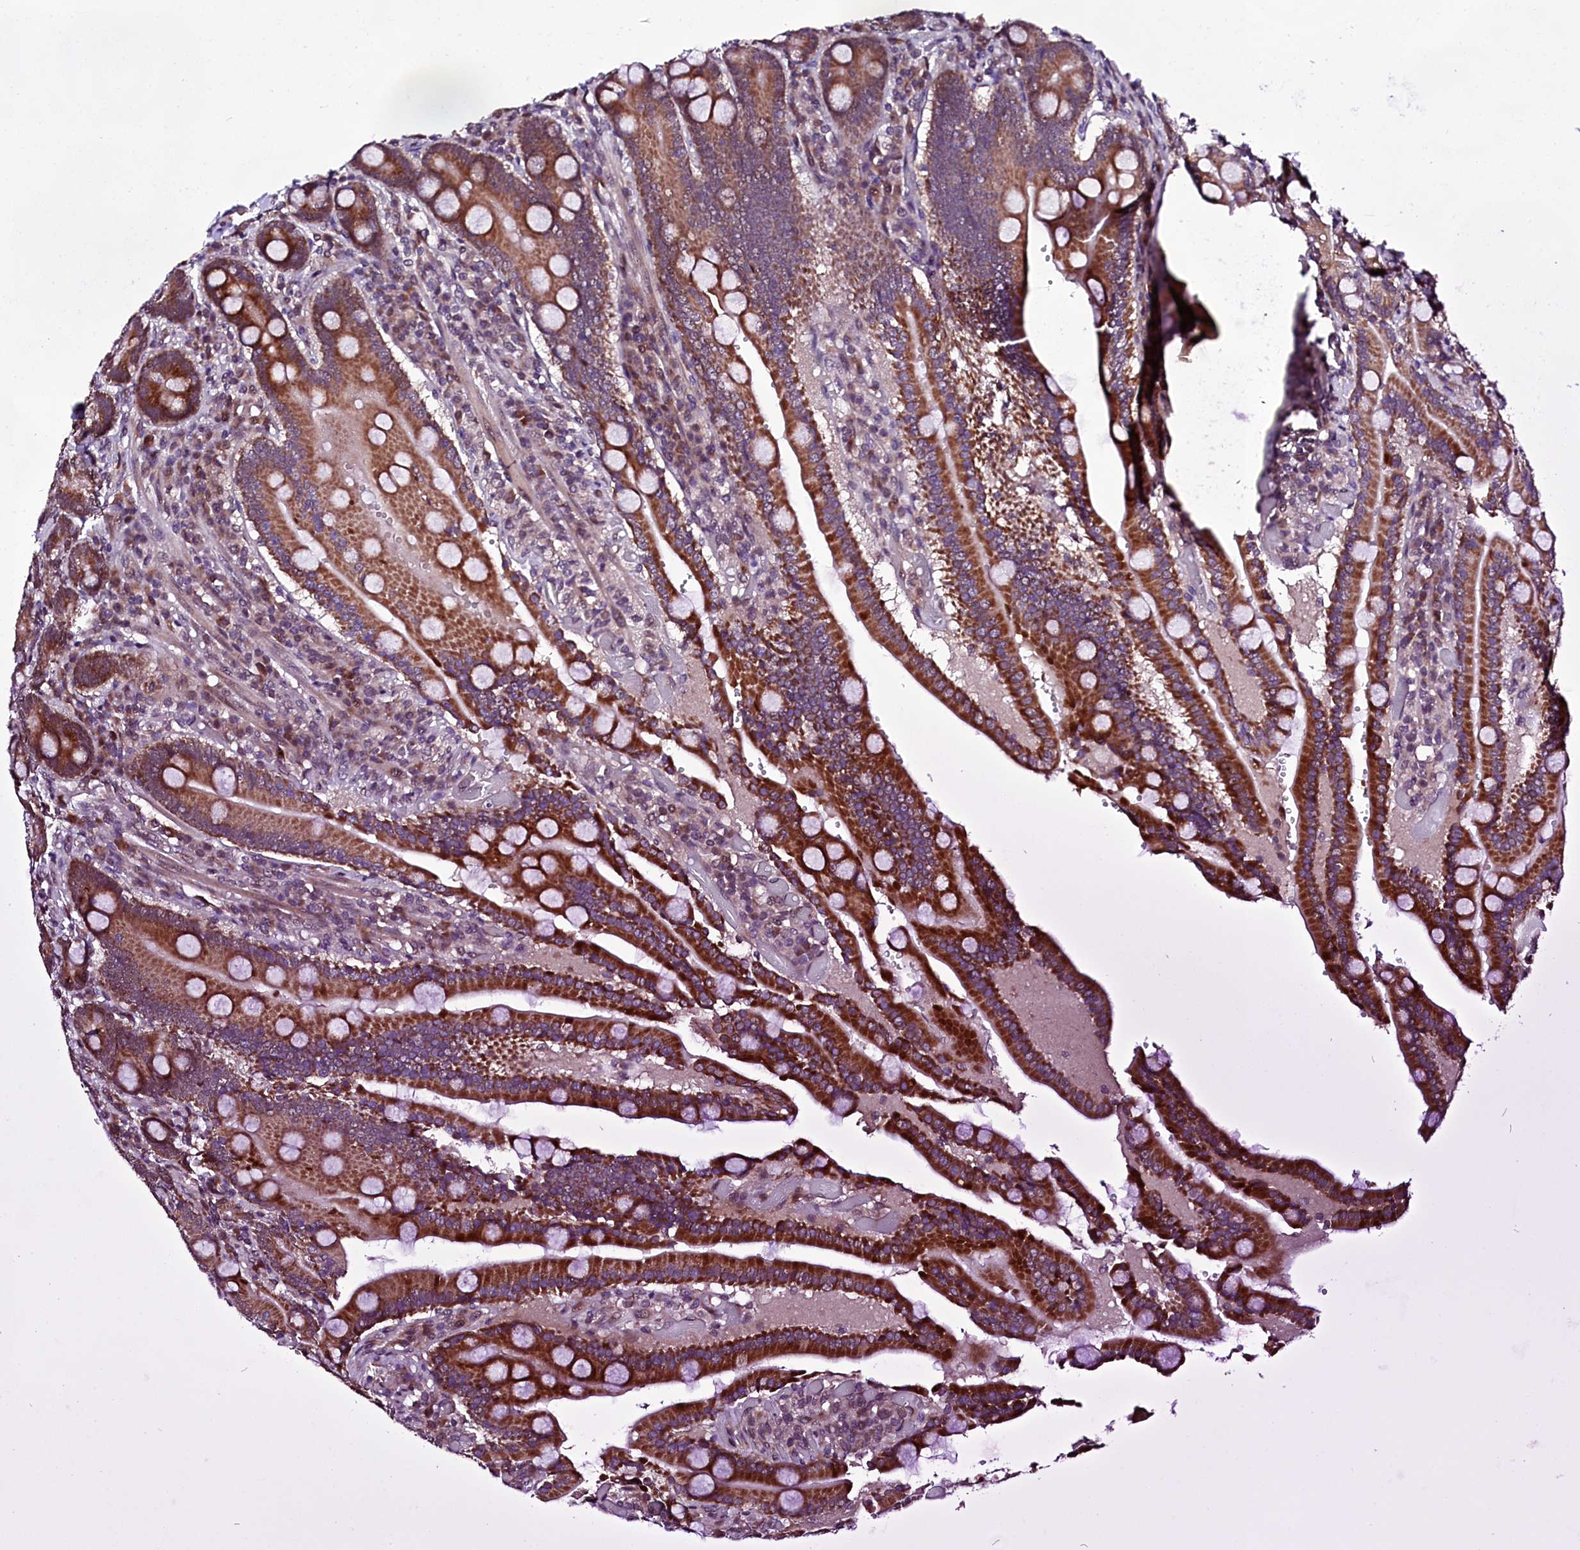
{"staining": {"intensity": "strong", "quantity": ">75%", "location": "cytoplasmic/membranous"}, "tissue": "duodenum", "cell_type": "Glandular cells", "image_type": "normal", "snomed": [{"axis": "morphology", "description": "Normal tissue, NOS"}, {"axis": "topography", "description": "Duodenum"}], "caption": "Immunohistochemistry (DAB) staining of normal human duodenum exhibits strong cytoplasmic/membranous protein expression in about >75% of glandular cells. Nuclei are stained in blue.", "gene": "RPUSD2", "patient": {"sex": "female", "age": 62}}